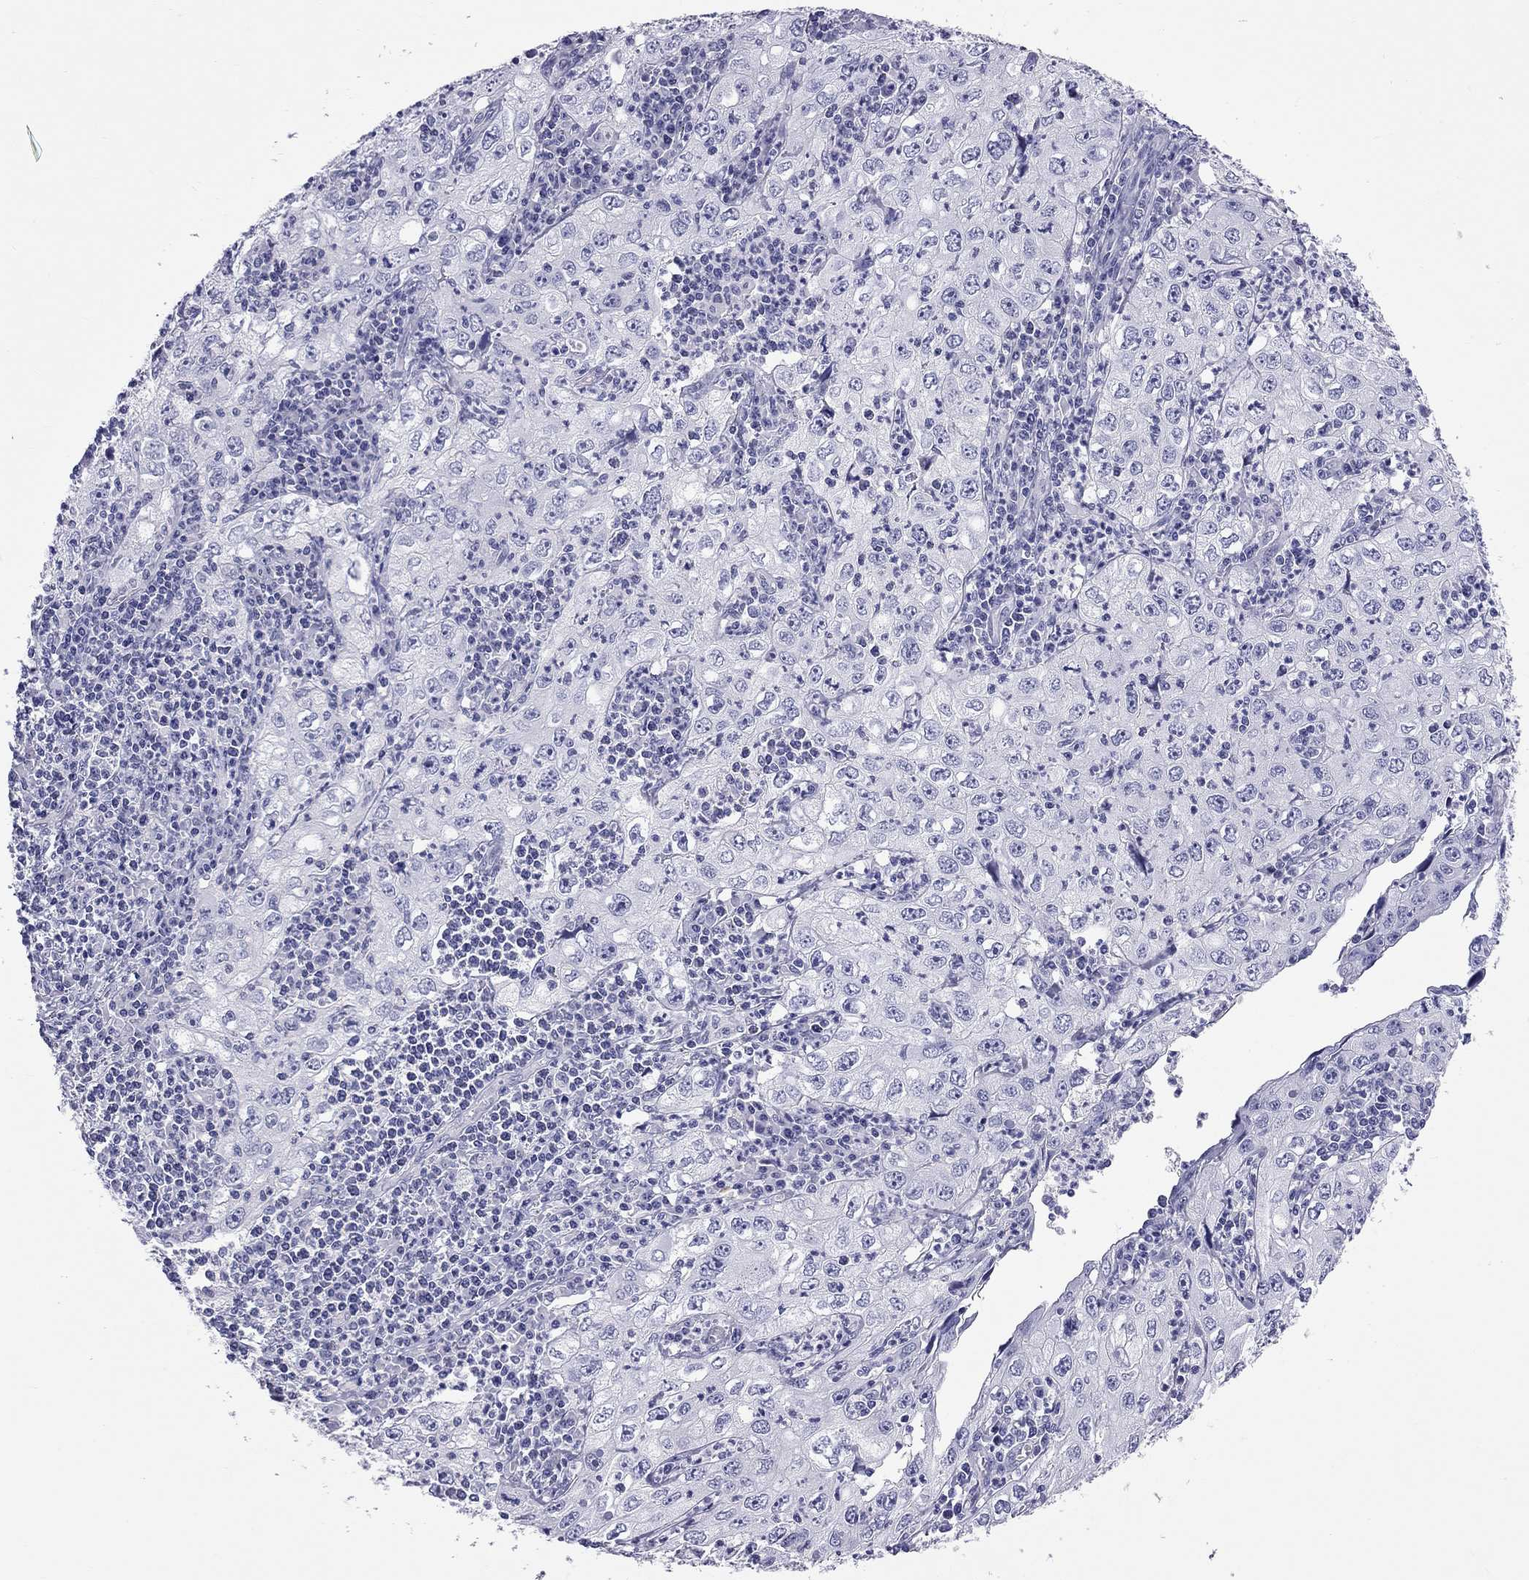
{"staining": {"intensity": "negative", "quantity": "none", "location": "none"}, "tissue": "cervical cancer", "cell_type": "Tumor cells", "image_type": "cancer", "snomed": [{"axis": "morphology", "description": "Squamous cell carcinoma, NOS"}, {"axis": "topography", "description": "Cervix"}], "caption": "An image of human cervical cancer is negative for staining in tumor cells. Nuclei are stained in blue.", "gene": "FSCN3", "patient": {"sex": "female", "age": 24}}